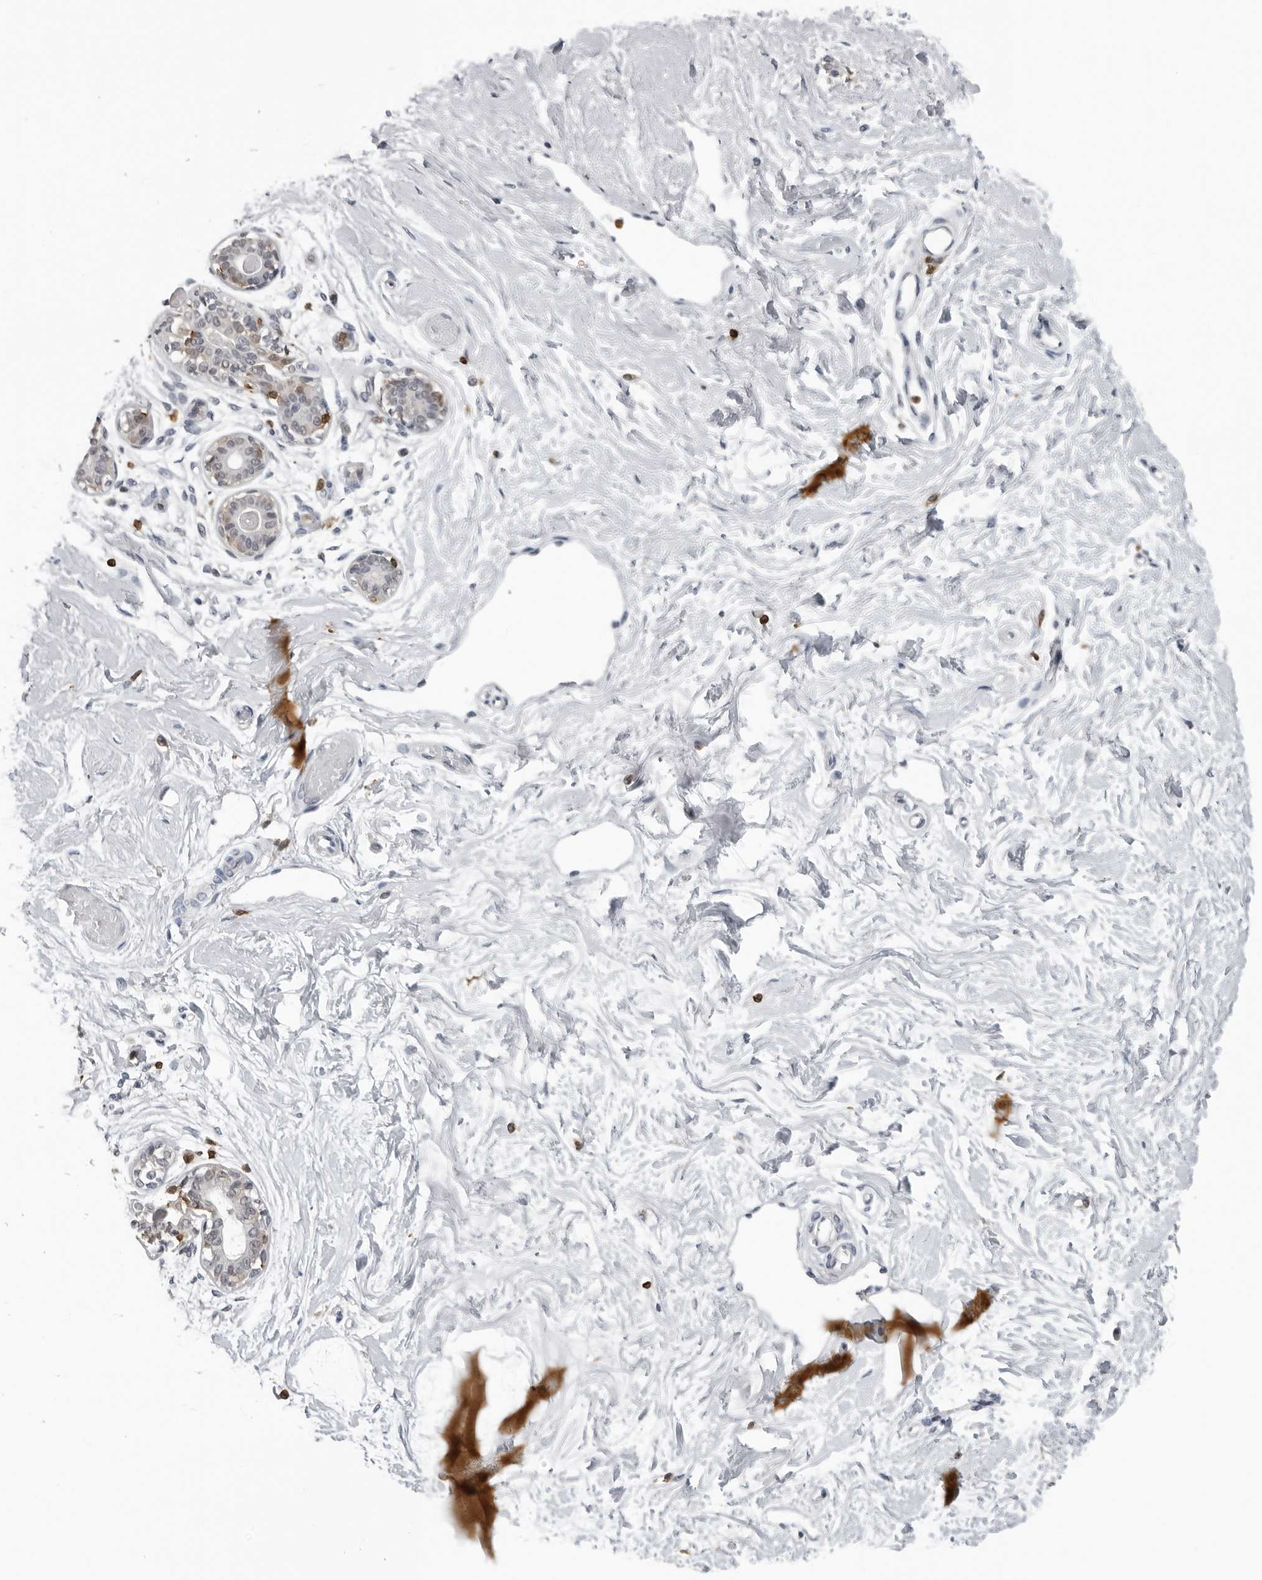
{"staining": {"intensity": "negative", "quantity": "none", "location": "none"}, "tissue": "breast", "cell_type": "Adipocytes", "image_type": "normal", "snomed": [{"axis": "morphology", "description": "Normal tissue, NOS"}, {"axis": "topography", "description": "Breast"}], "caption": "DAB (3,3'-diaminobenzidine) immunohistochemical staining of normal human breast demonstrates no significant staining in adipocytes.", "gene": "HSPH1", "patient": {"sex": "female", "age": 45}}